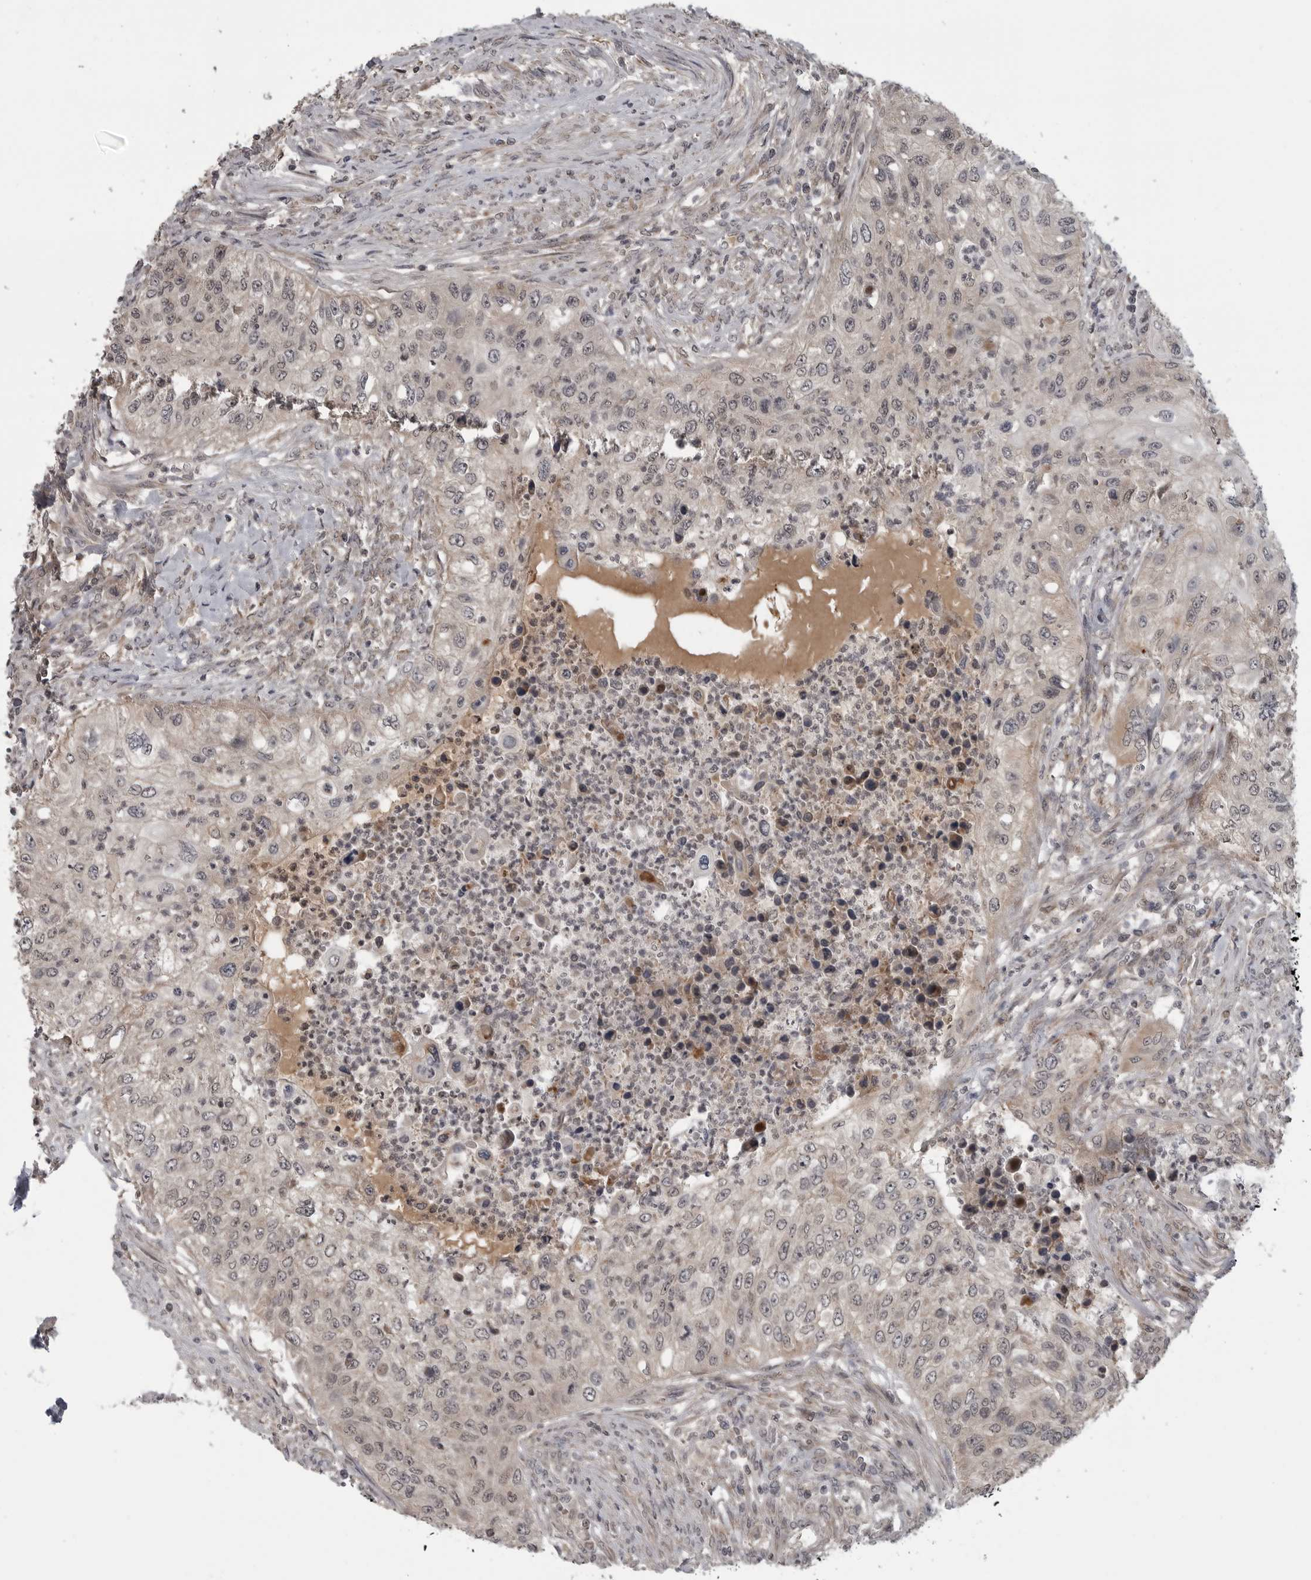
{"staining": {"intensity": "weak", "quantity": "25%-75%", "location": "cytoplasmic/membranous,nuclear"}, "tissue": "urothelial cancer", "cell_type": "Tumor cells", "image_type": "cancer", "snomed": [{"axis": "morphology", "description": "Urothelial carcinoma, High grade"}, {"axis": "topography", "description": "Urinary bladder"}], "caption": "Urothelial cancer tissue shows weak cytoplasmic/membranous and nuclear expression in approximately 25%-75% of tumor cells, visualized by immunohistochemistry. Using DAB (brown) and hematoxylin (blue) stains, captured at high magnification using brightfield microscopy.", "gene": "FAAP100", "patient": {"sex": "female", "age": 60}}